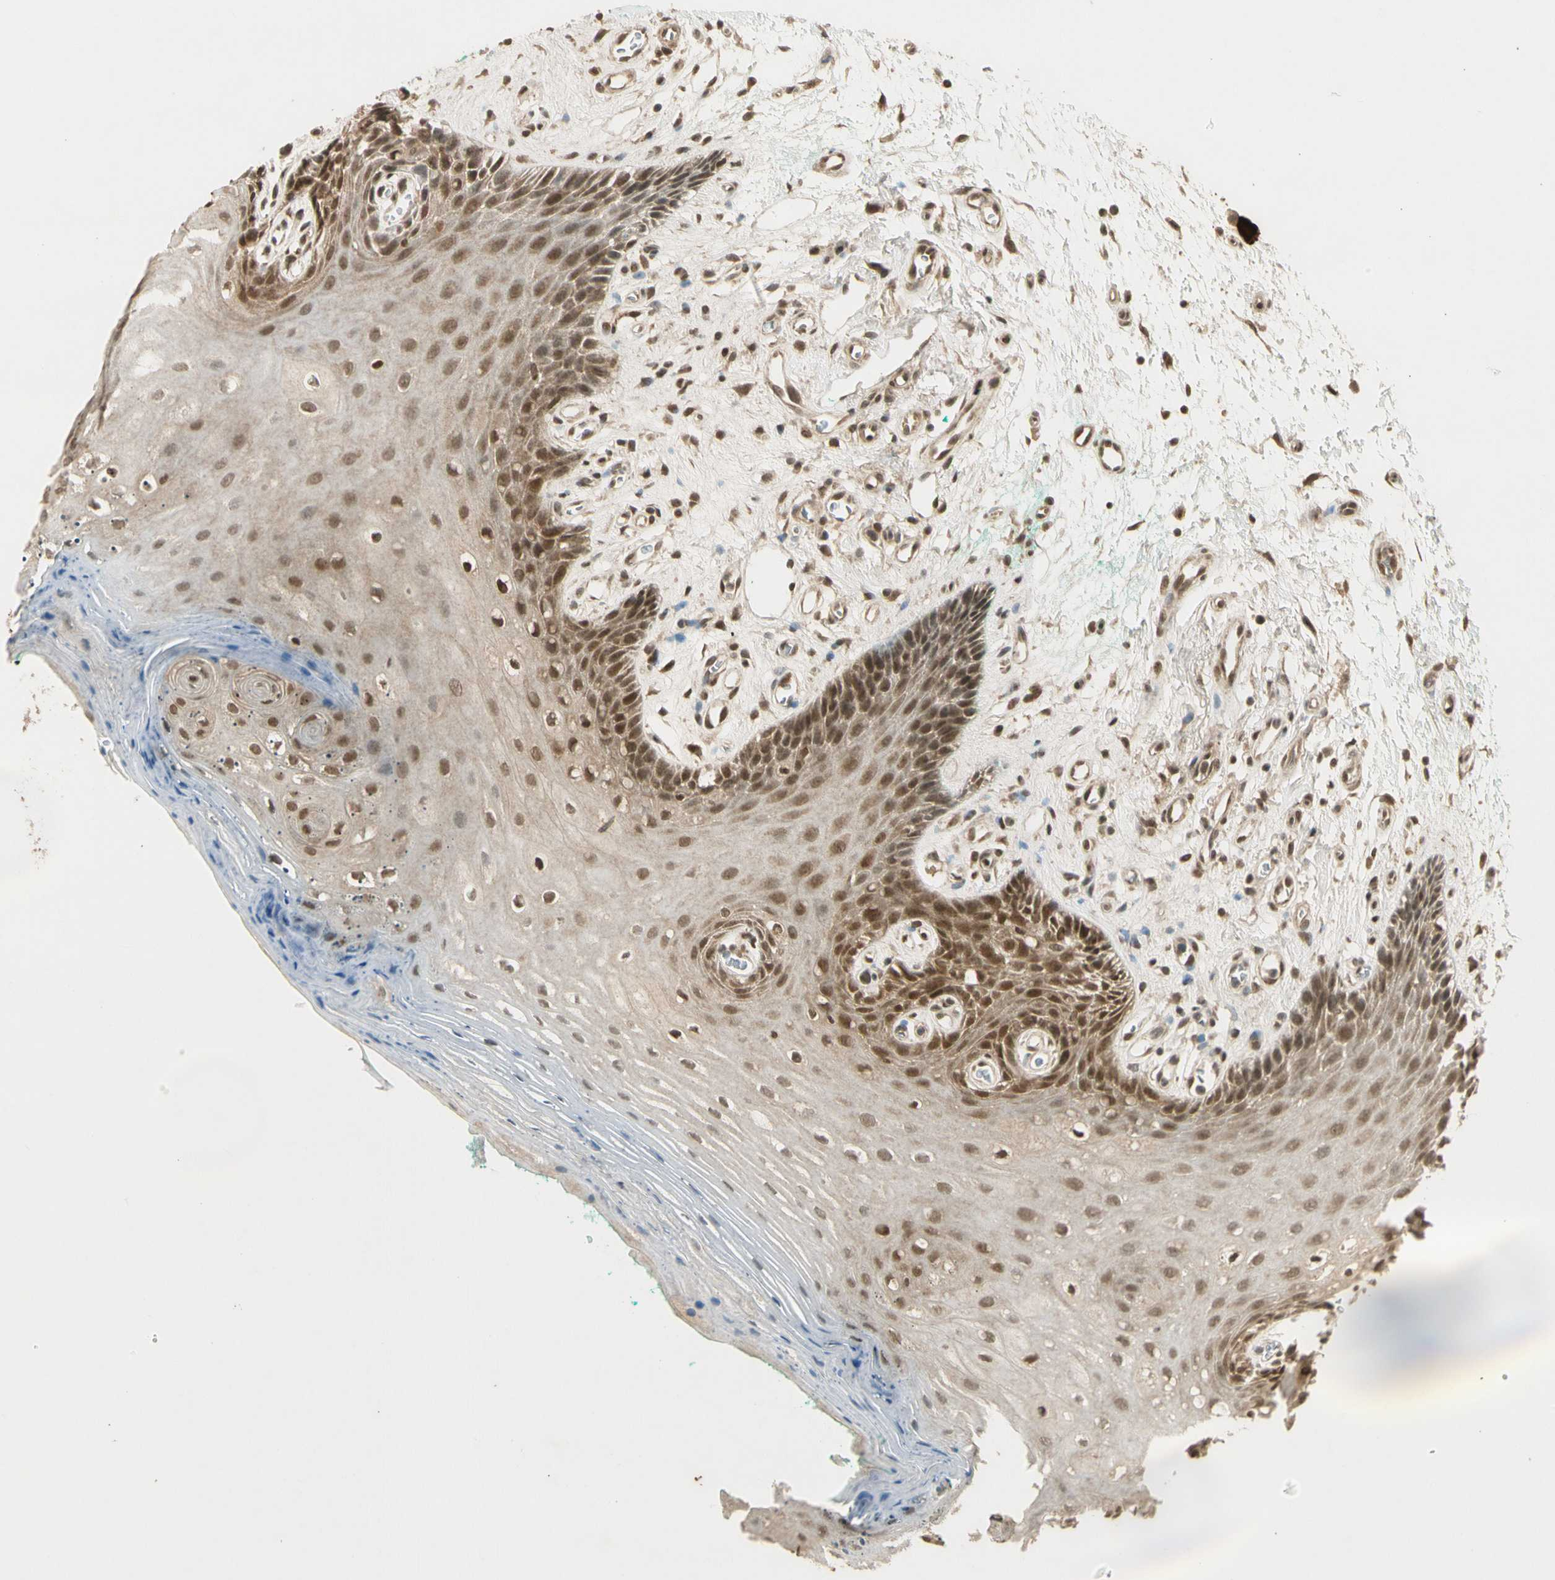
{"staining": {"intensity": "moderate", "quantity": ">75%", "location": "cytoplasmic/membranous,nuclear"}, "tissue": "oral mucosa", "cell_type": "Squamous epithelial cells", "image_type": "normal", "snomed": [{"axis": "morphology", "description": "Normal tissue, NOS"}, {"axis": "topography", "description": "Skeletal muscle"}, {"axis": "topography", "description": "Oral tissue"}, {"axis": "topography", "description": "Peripheral nerve tissue"}], "caption": "Immunohistochemistry (IHC) photomicrograph of benign oral mucosa: human oral mucosa stained using immunohistochemistry reveals medium levels of moderate protein expression localized specifically in the cytoplasmic/membranous,nuclear of squamous epithelial cells, appearing as a cytoplasmic/membranous,nuclear brown color.", "gene": "ZNF135", "patient": {"sex": "female", "age": 84}}